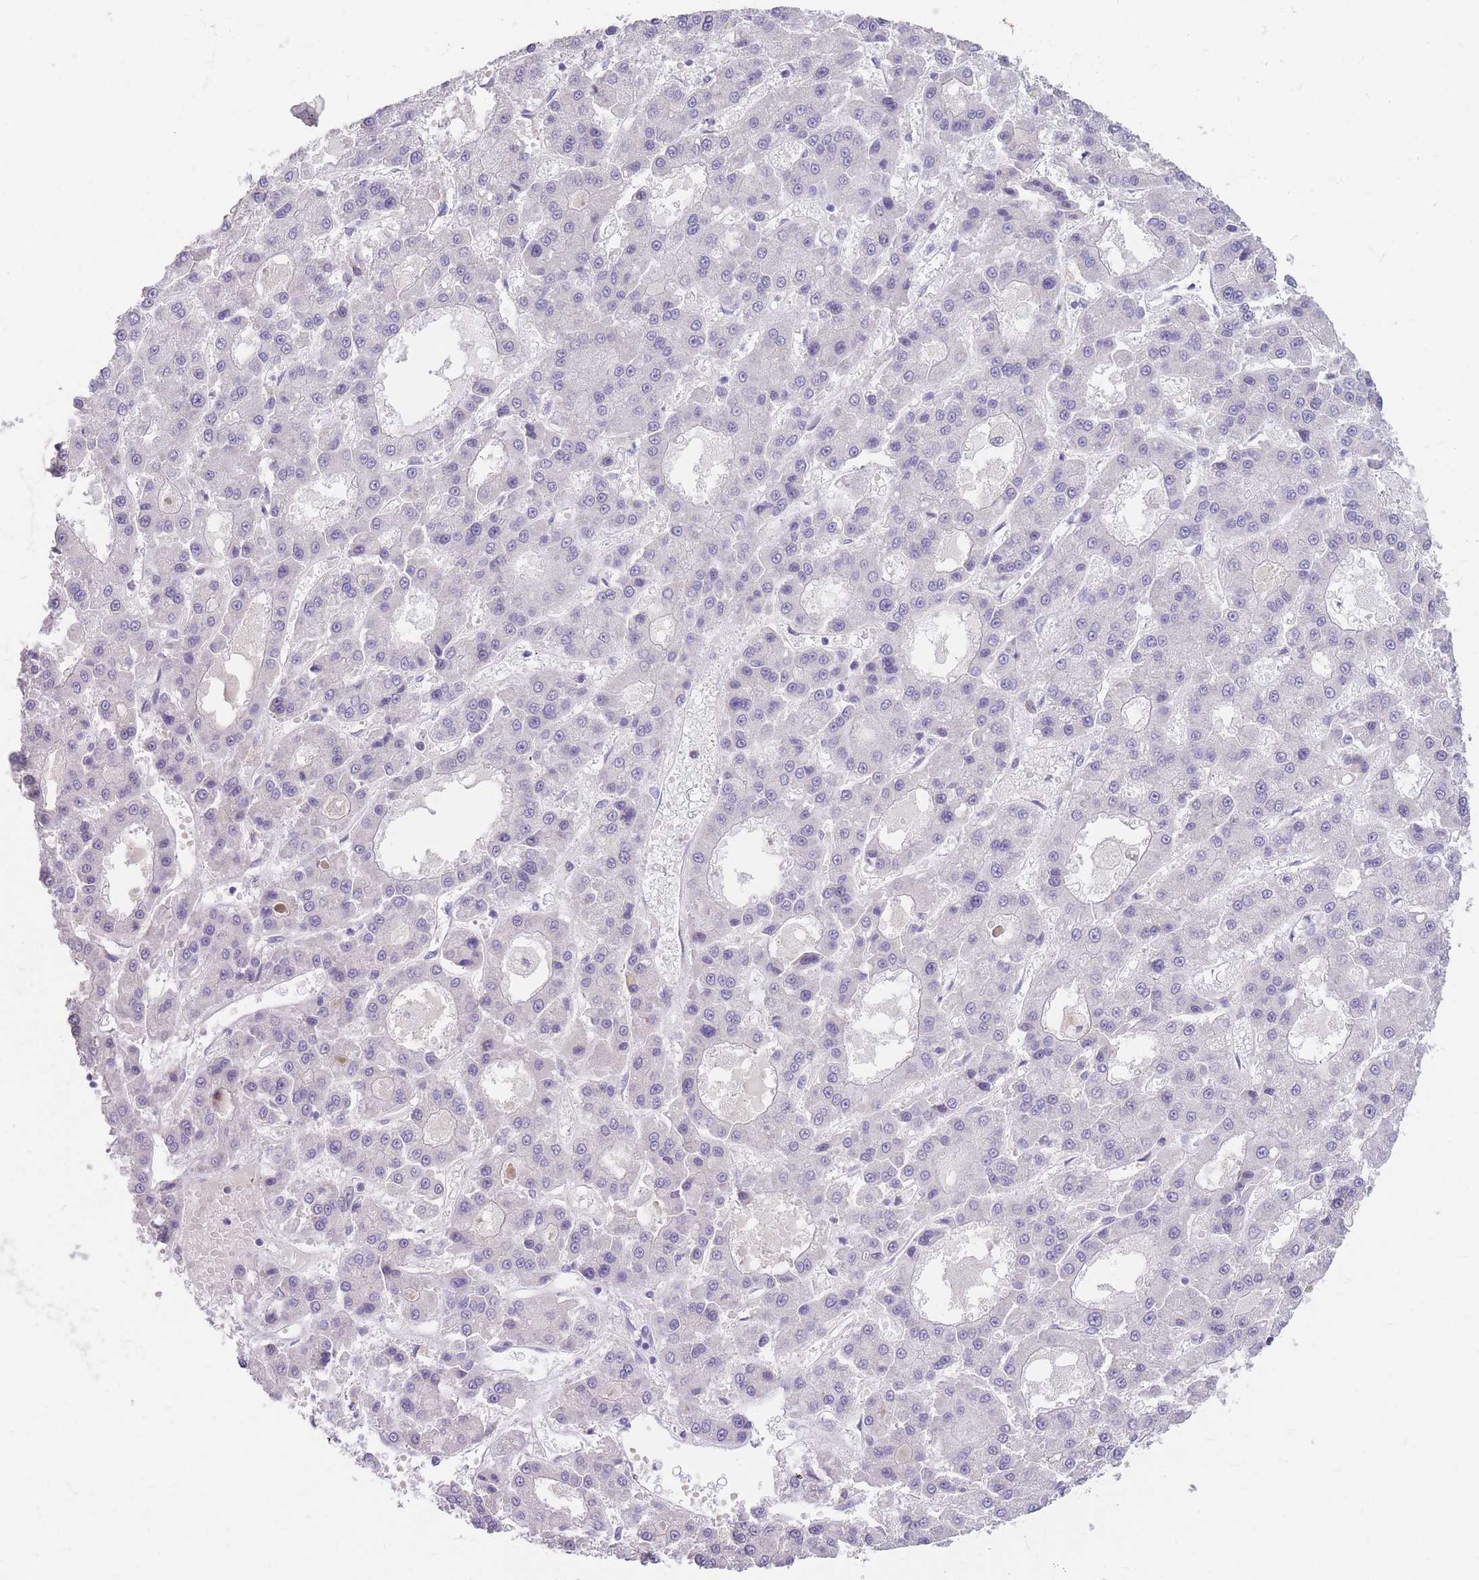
{"staining": {"intensity": "negative", "quantity": "none", "location": "none"}, "tissue": "liver cancer", "cell_type": "Tumor cells", "image_type": "cancer", "snomed": [{"axis": "morphology", "description": "Carcinoma, Hepatocellular, NOS"}, {"axis": "topography", "description": "Liver"}], "caption": "Image shows no protein expression in tumor cells of liver cancer (hepatocellular carcinoma) tissue. Nuclei are stained in blue.", "gene": "SHCBP1", "patient": {"sex": "male", "age": 70}}